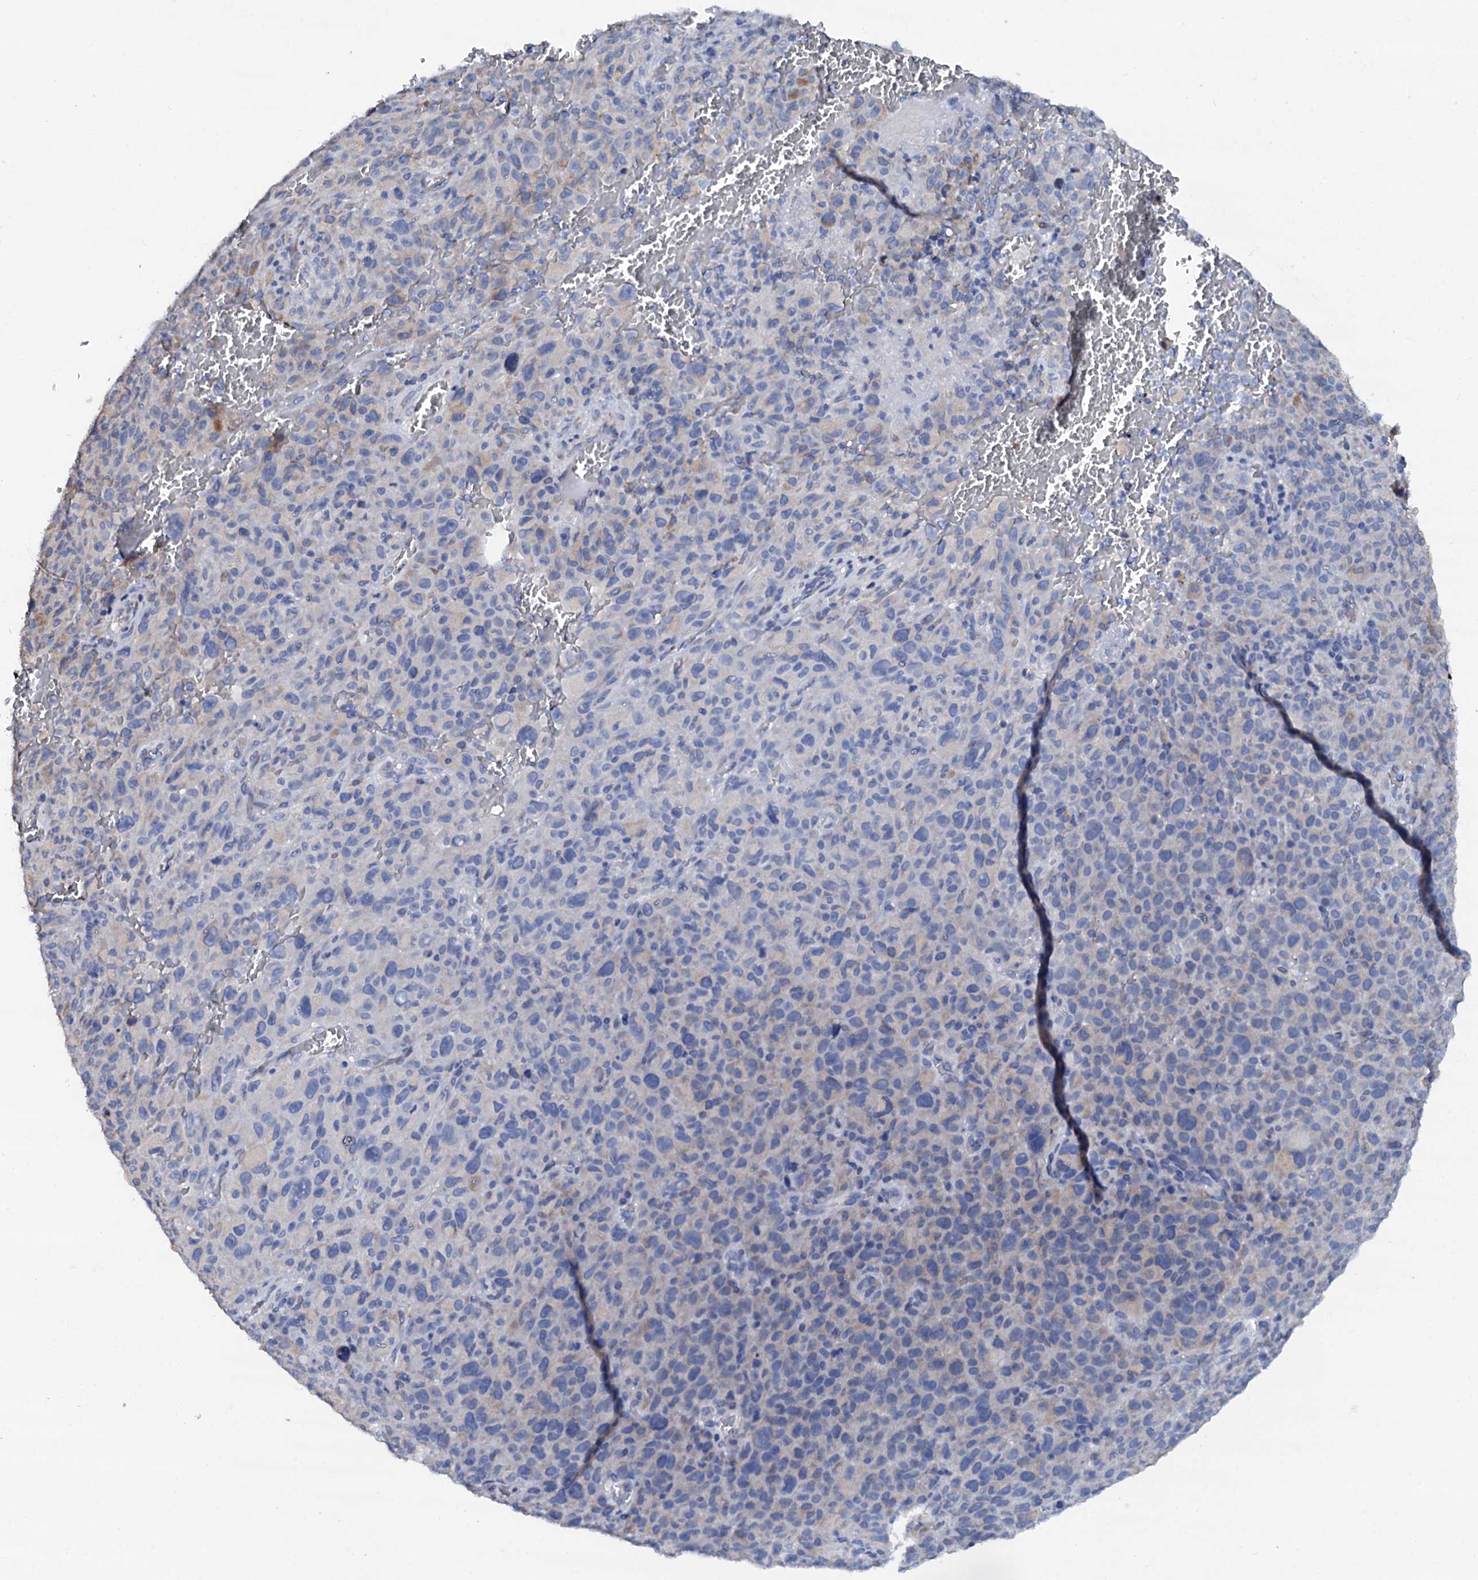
{"staining": {"intensity": "negative", "quantity": "none", "location": "none"}, "tissue": "melanoma", "cell_type": "Tumor cells", "image_type": "cancer", "snomed": [{"axis": "morphology", "description": "Malignant melanoma, NOS"}, {"axis": "topography", "description": "Skin"}], "caption": "DAB (3,3'-diaminobenzidine) immunohistochemical staining of melanoma exhibits no significant positivity in tumor cells.", "gene": "AKAP3", "patient": {"sex": "female", "age": 82}}